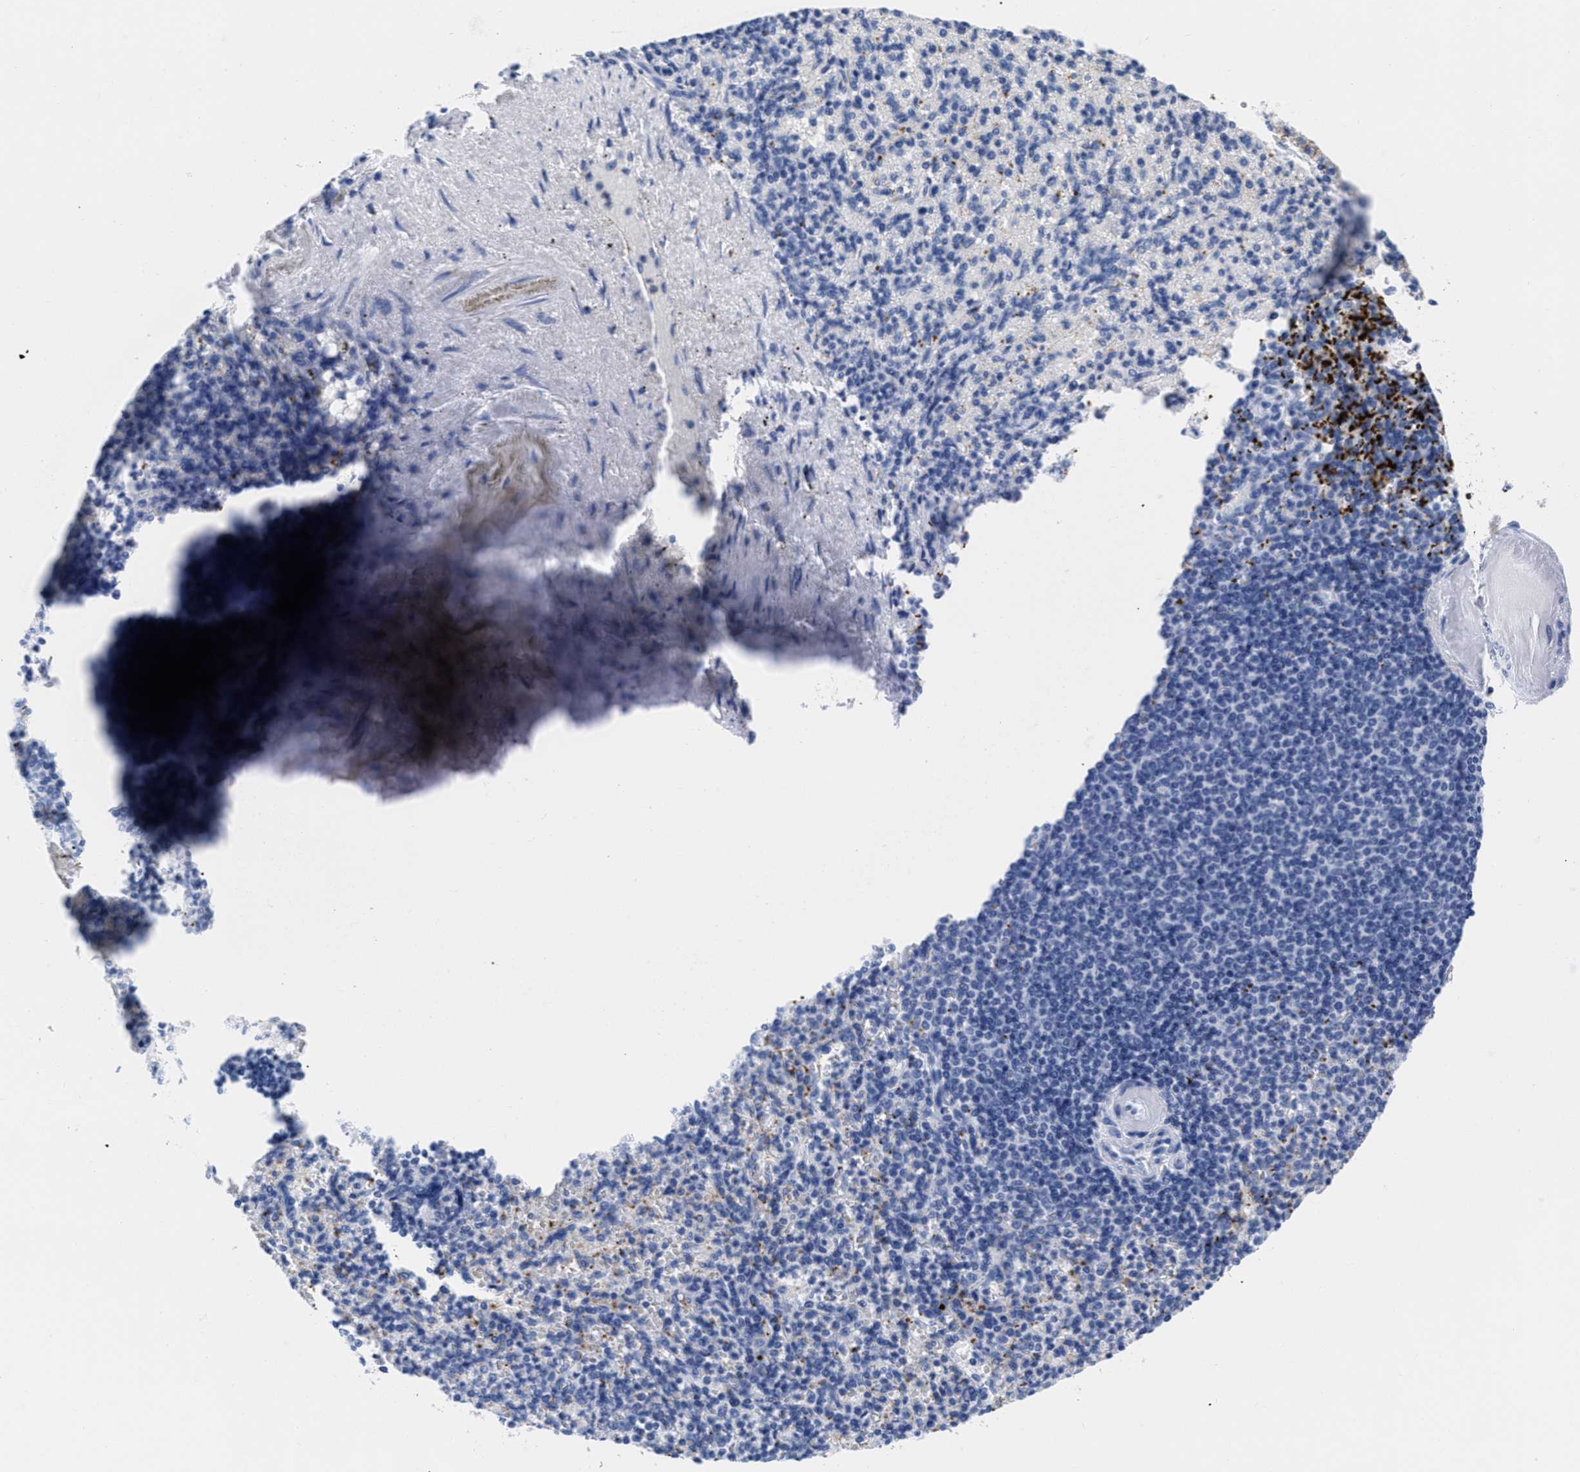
{"staining": {"intensity": "moderate", "quantity": "<25%", "location": "none"}, "tissue": "spleen", "cell_type": "Cells in red pulp", "image_type": "normal", "snomed": [{"axis": "morphology", "description": "Normal tissue, NOS"}, {"axis": "topography", "description": "Spleen"}], "caption": "Moderate None positivity is identified in about <25% of cells in red pulp in benign spleen.", "gene": "TREML1", "patient": {"sex": "female", "age": 74}}